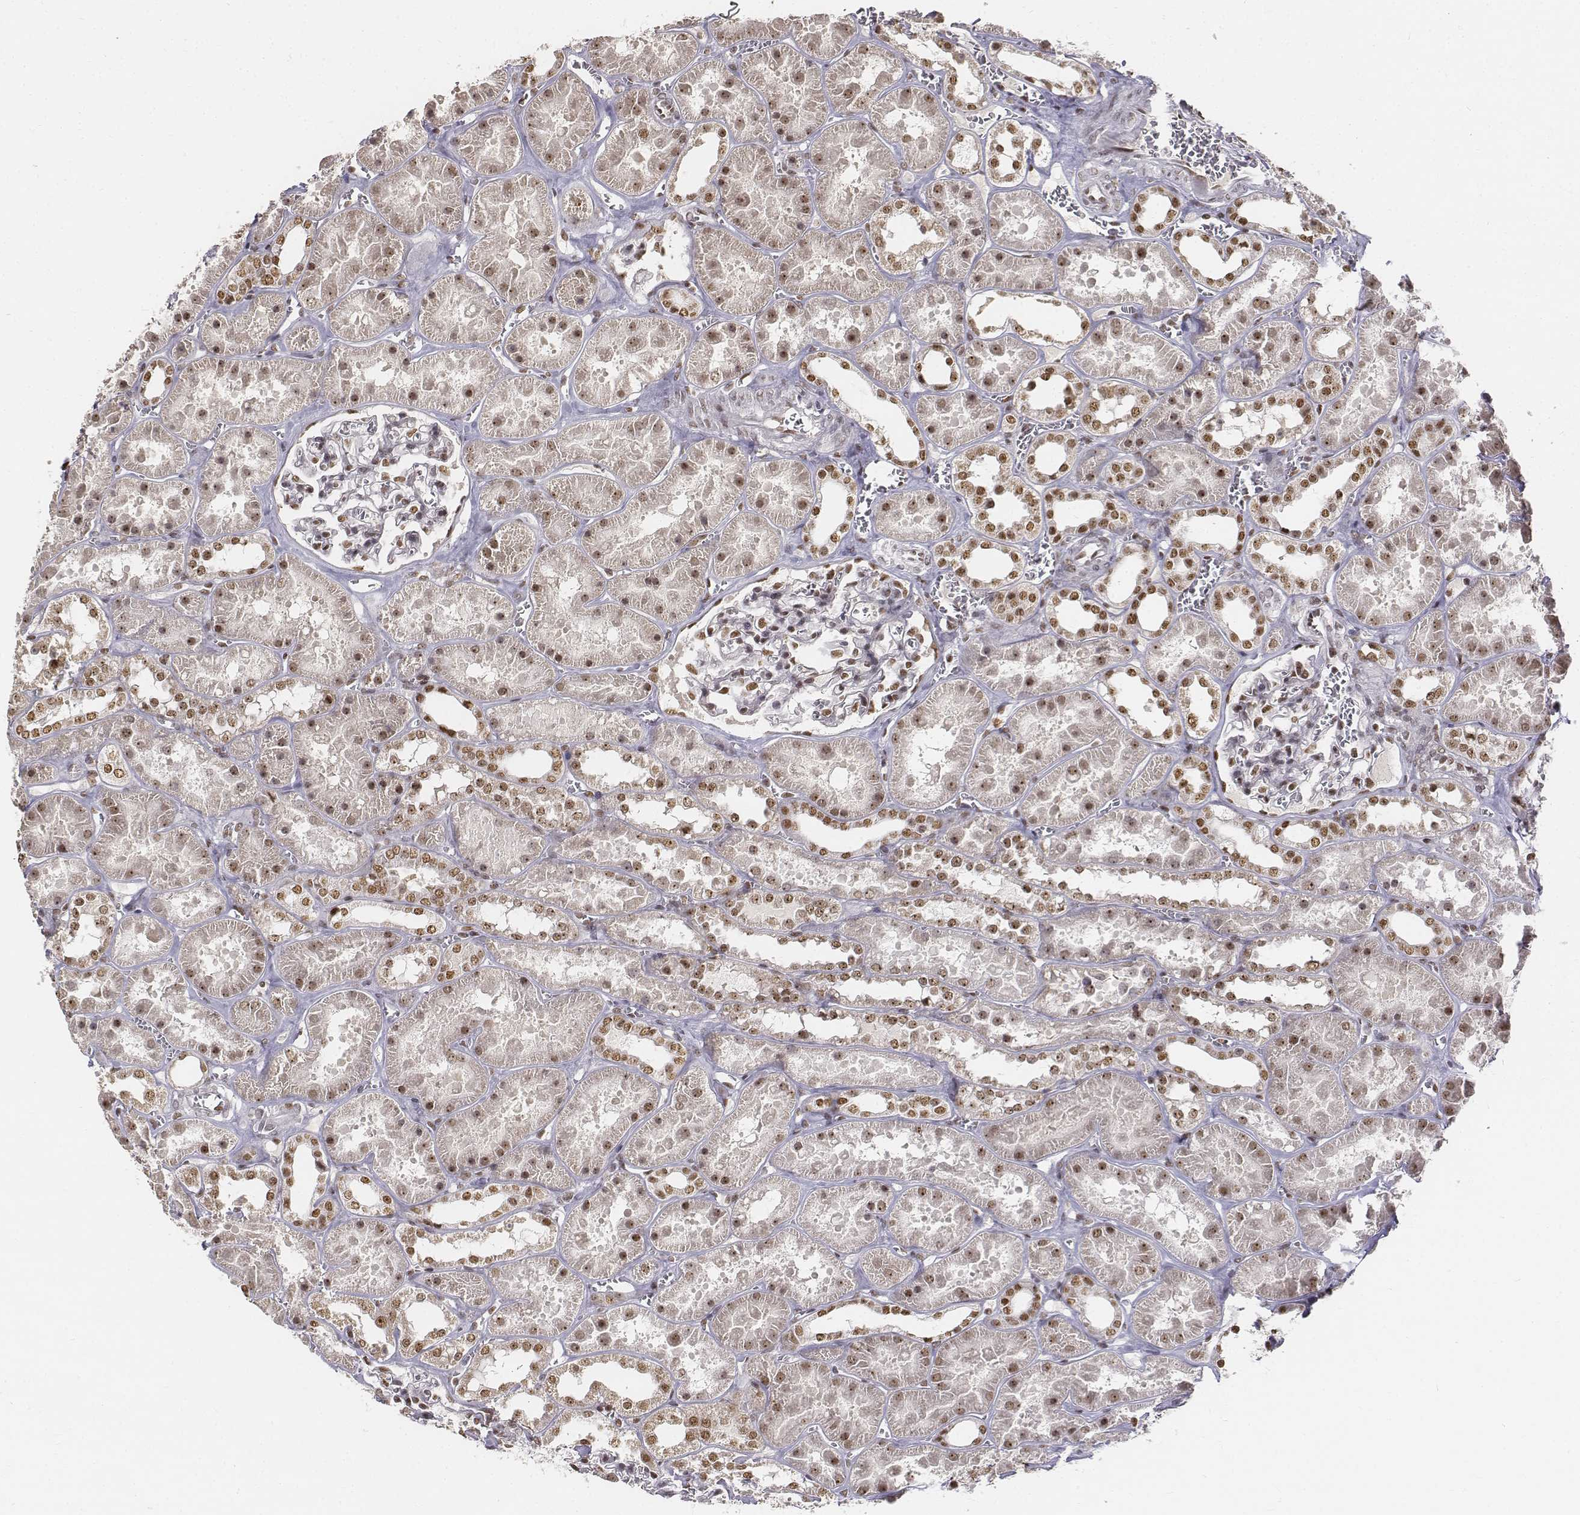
{"staining": {"intensity": "moderate", "quantity": "25%-75%", "location": "nuclear"}, "tissue": "kidney", "cell_type": "Cells in glomeruli", "image_type": "normal", "snomed": [{"axis": "morphology", "description": "Normal tissue, NOS"}, {"axis": "topography", "description": "Kidney"}], "caption": "Kidney stained with DAB IHC exhibits medium levels of moderate nuclear expression in approximately 25%-75% of cells in glomeruli. (brown staining indicates protein expression, while blue staining denotes nuclei).", "gene": "PHF6", "patient": {"sex": "female", "age": 41}}